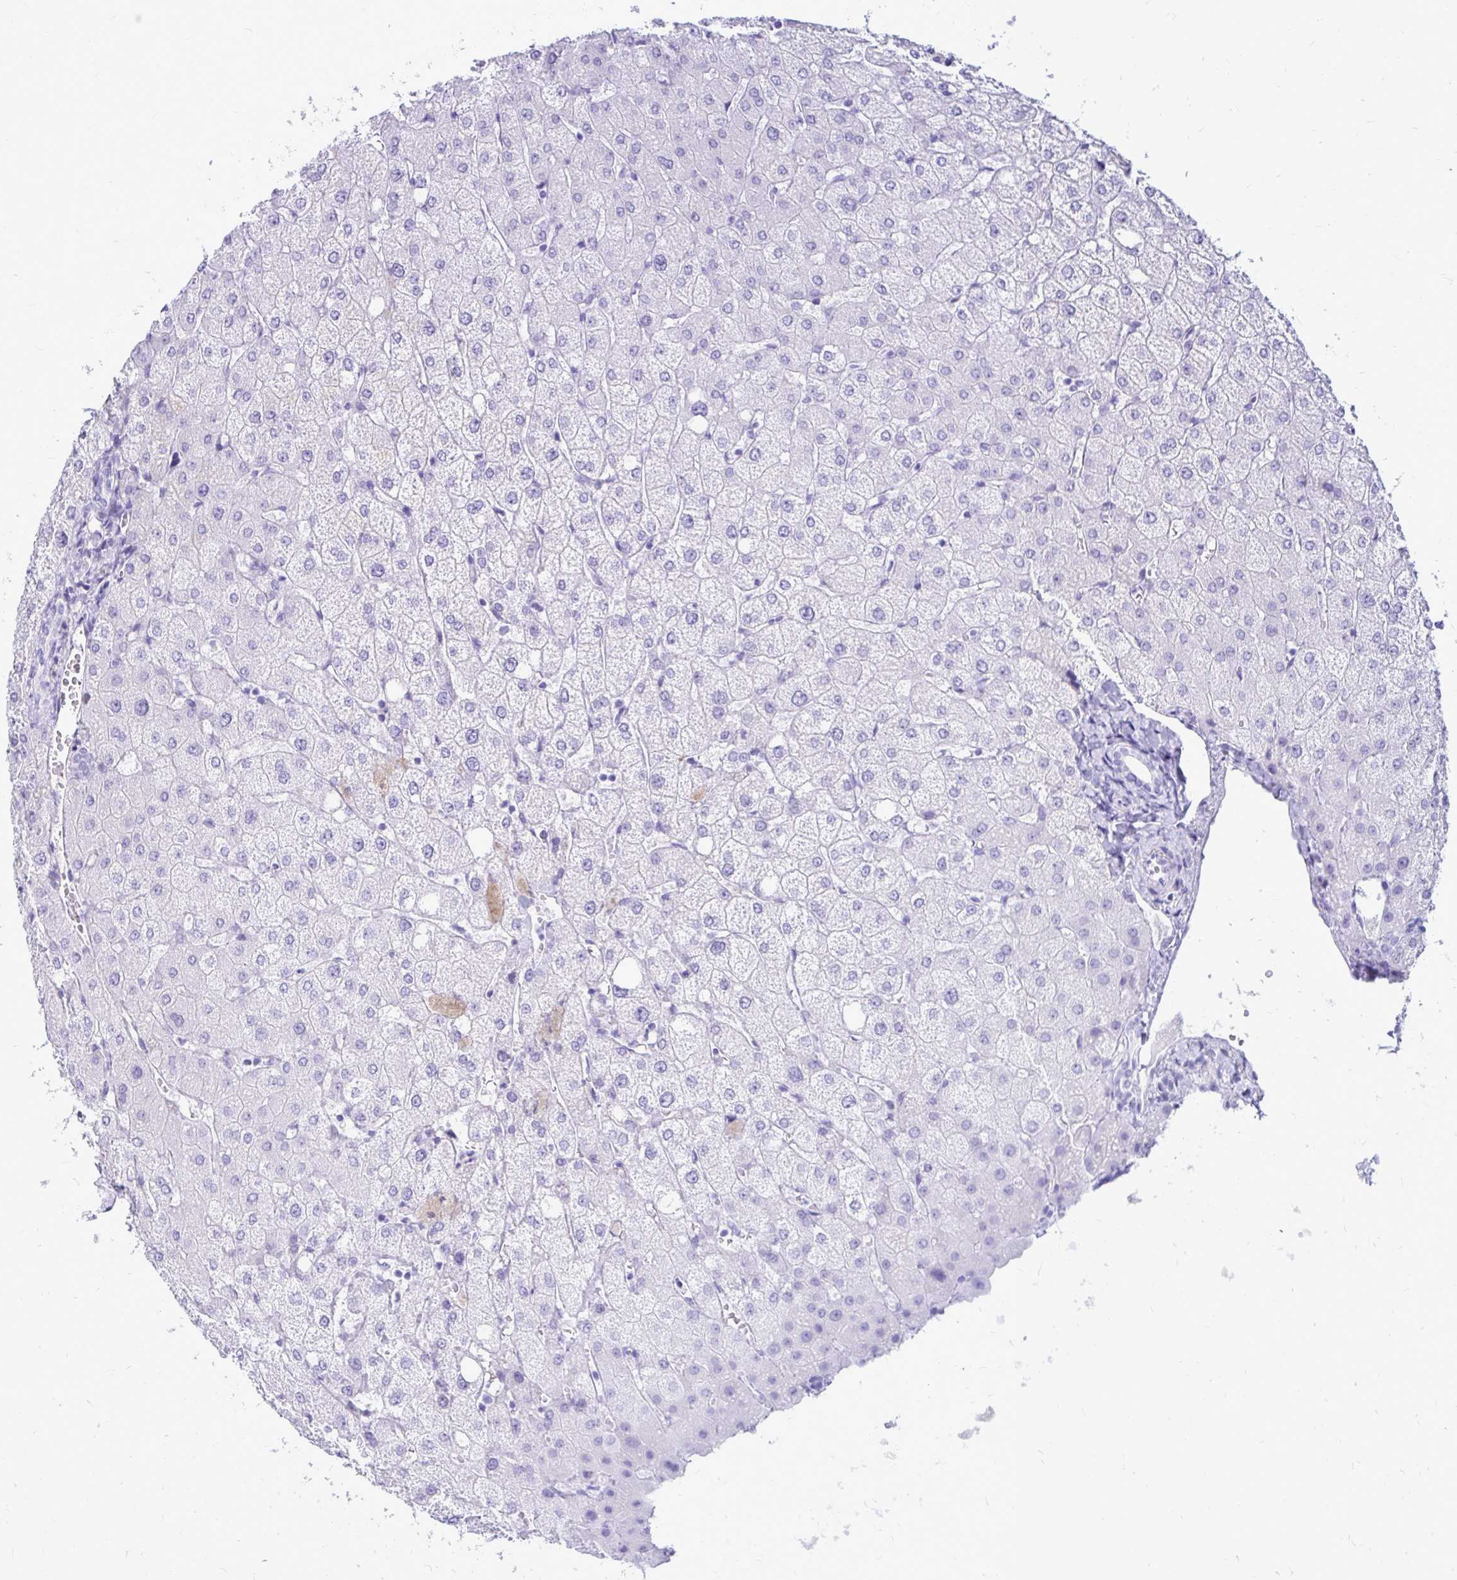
{"staining": {"intensity": "negative", "quantity": "none", "location": "none"}, "tissue": "liver", "cell_type": "Cholangiocytes", "image_type": "normal", "snomed": [{"axis": "morphology", "description": "Normal tissue, NOS"}, {"axis": "topography", "description": "Liver"}], "caption": "High power microscopy histopathology image of an immunohistochemistry image of unremarkable liver, revealing no significant expression in cholangiocytes. Nuclei are stained in blue.", "gene": "OR10R2", "patient": {"sex": "female", "age": 54}}